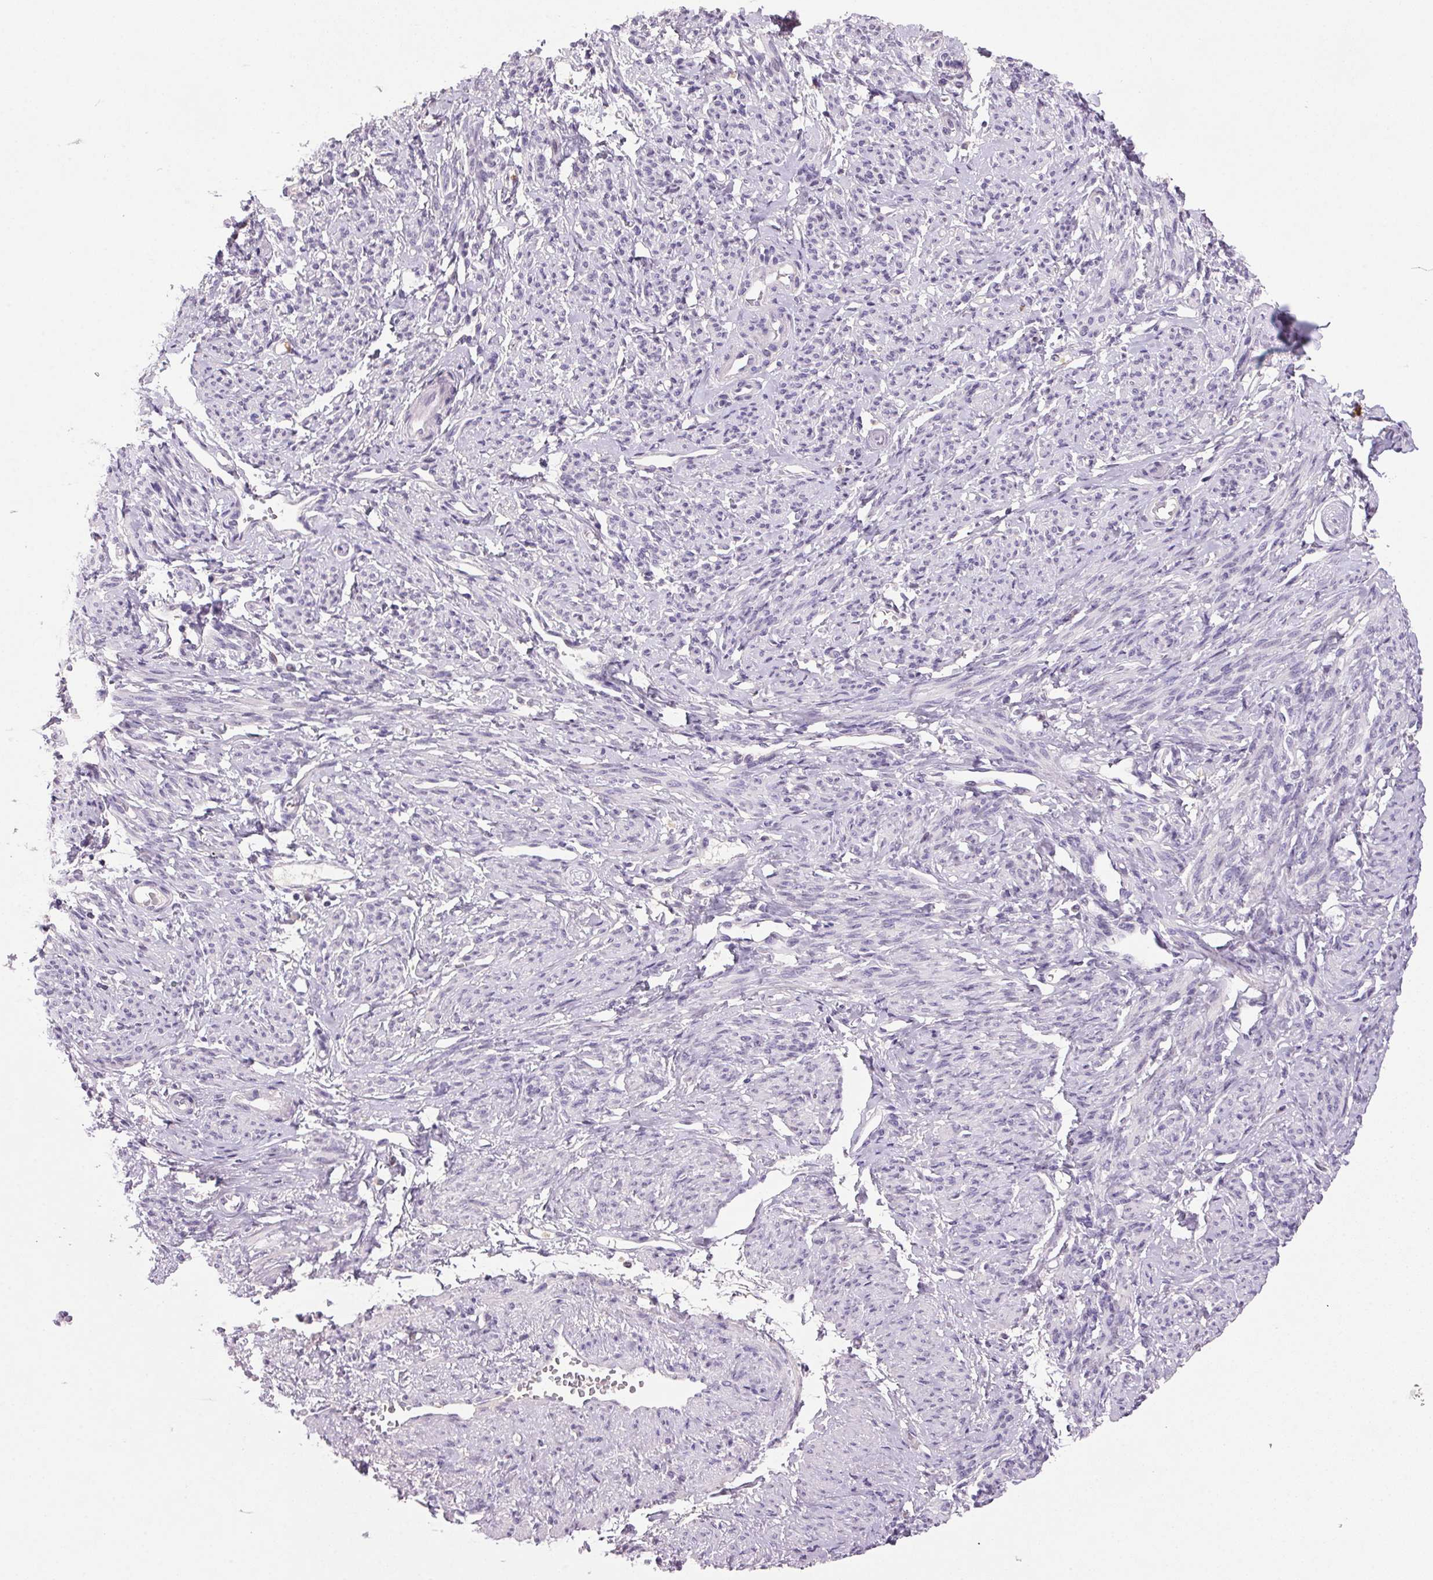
{"staining": {"intensity": "negative", "quantity": "none", "location": "none"}, "tissue": "smooth muscle", "cell_type": "Smooth muscle cells", "image_type": "normal", "snomed": [{"axis": "morphology", "description": "Normal tissue, NOS"}, {"axis": "topography", "description": "Smooth muscle"}], "caption": "Immunohistochemistry of unremarkable smooth muscle demonstrates no staining in smooth muscle cells.", "gene": "TRDN", "patient": {"sex": "female", "age": 65}}